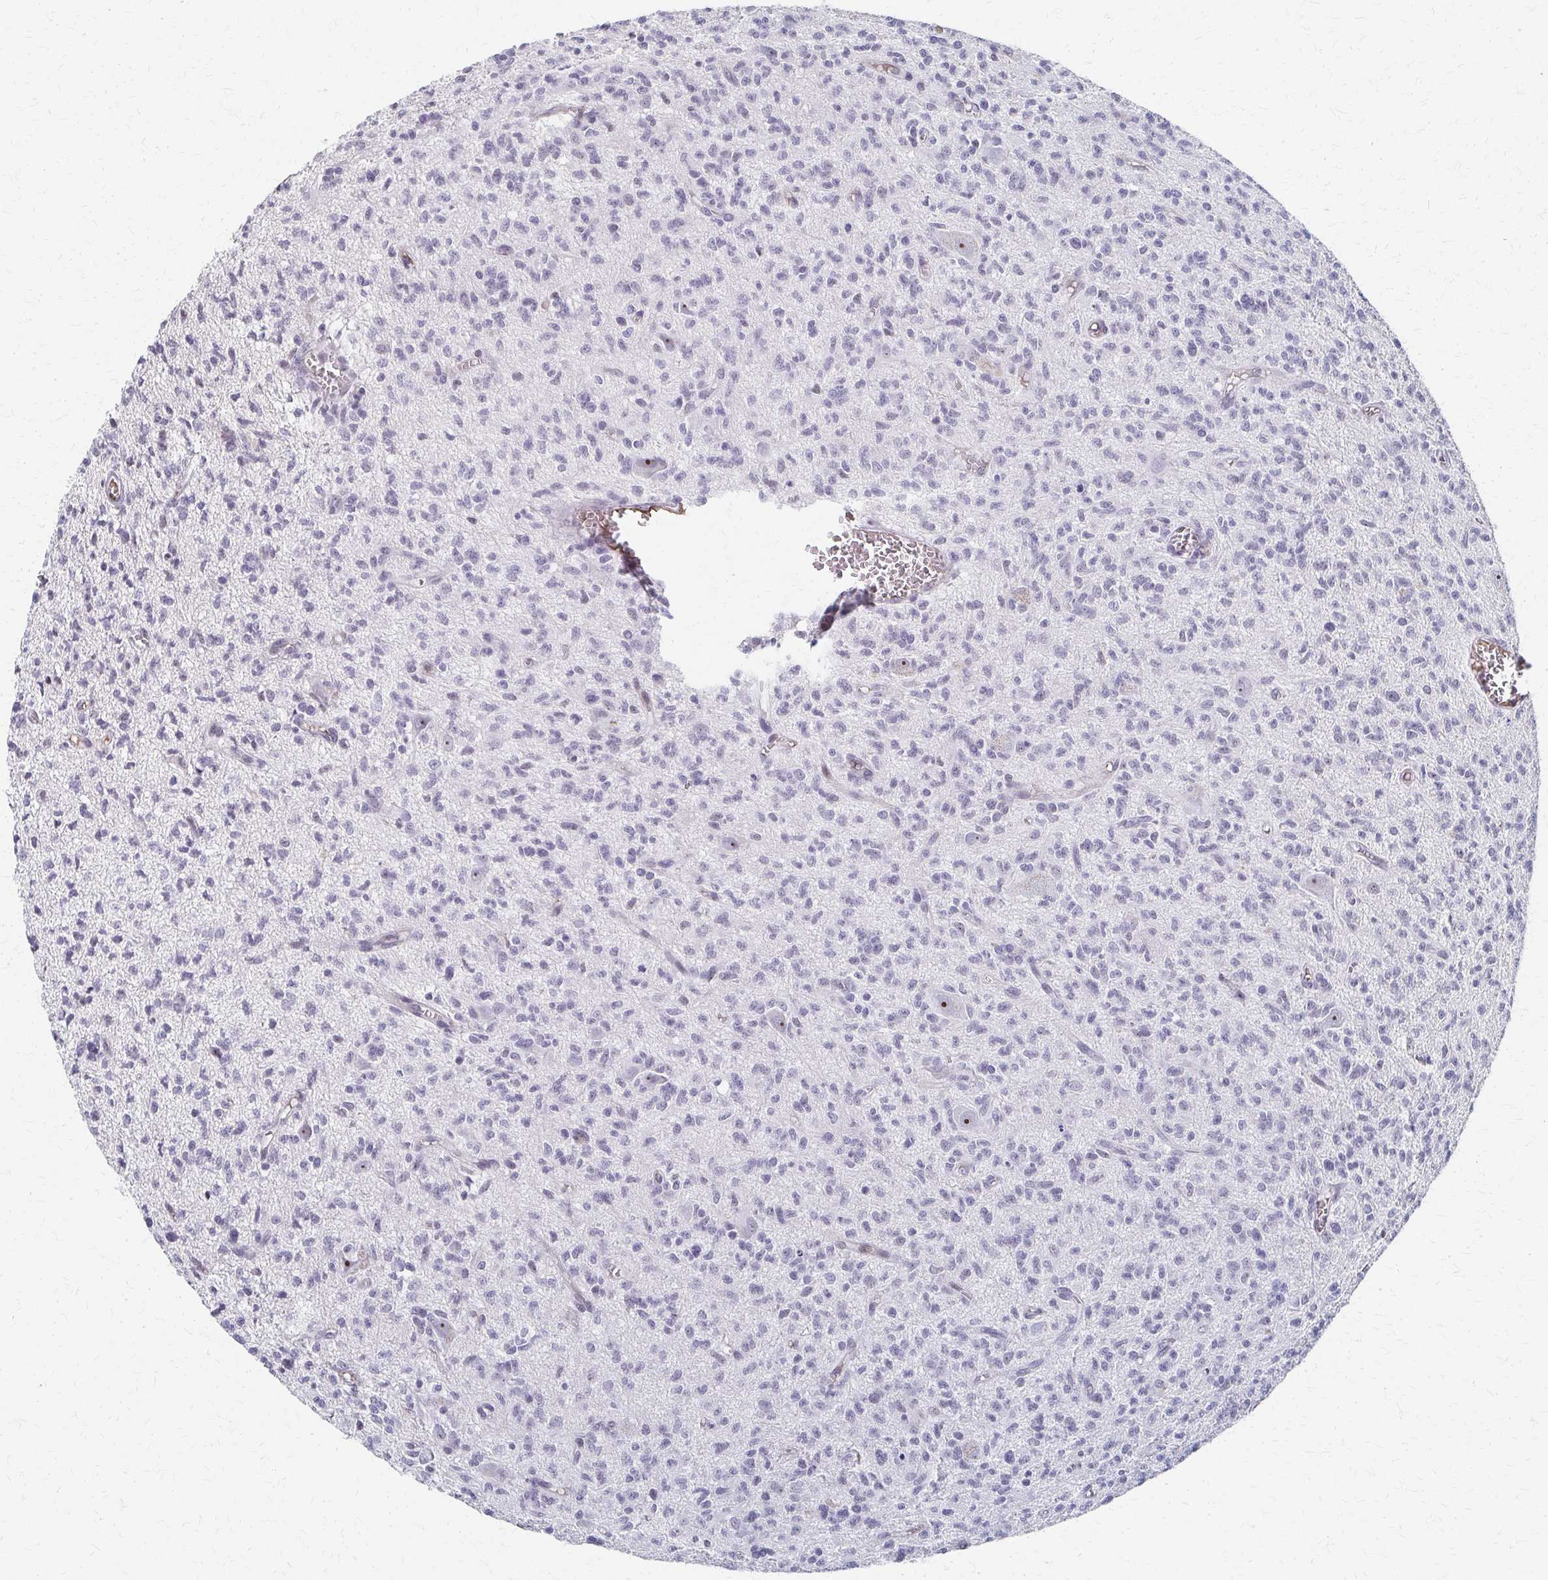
{"staining": {"intensity": "negative", "quantity": "none", "location": "none"}, "tissue": "glioma", "cell_type": "Tumor cells", "image_type": "cancer", "snomed": [{"axis": "morphology", "description": "Glioma, malignant, Low grade"}, {"axis": "topography", "description": "Brain"}], "caption": "Glioma was stained to show a protein in brown. There is no significant expression in tumor cells.", "gene": "PES1", "patient": {"sex": "male", "age": 64}}